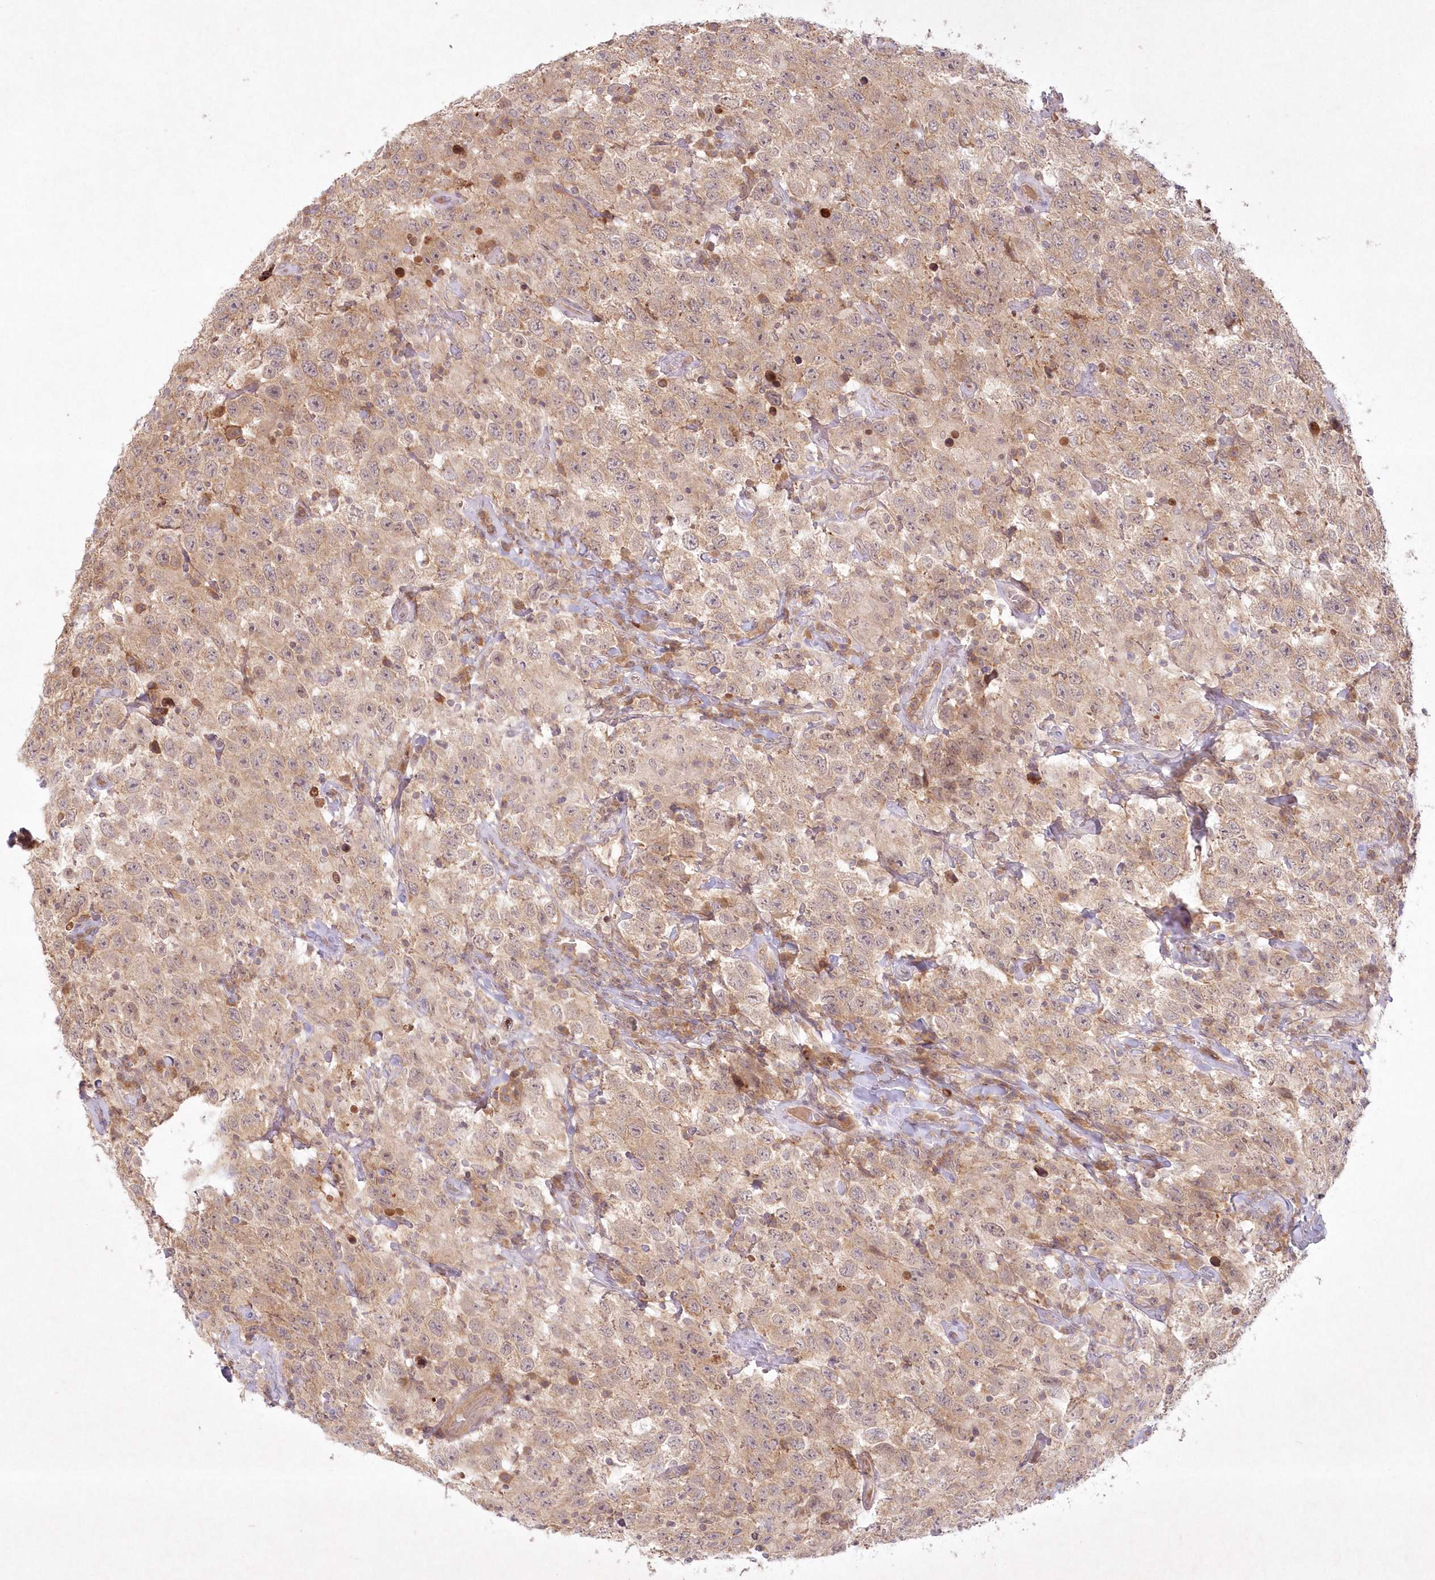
{"staining": {"intensity": "weak", "quantity": ">75%", "location": "cytoplasmic/membranous"}, "tissue": "testis cancer", "cell_type": "Tumor cells", "image_type": "cancer", "snomed": [{"axis": "morphology", "description": "Seminoma, NOS"}, {"axis": "topography", "description": "Testis"}], "caption": "Weak cytoplasmic/membranous positivity is appreciated in about >75% of tumor cells in testis cancer. (DAB IHC, brown staining for protein, blue staining for nuclei).", "gene": "TOGARAM2", "patient": {"sex": "male", "age": 41}}